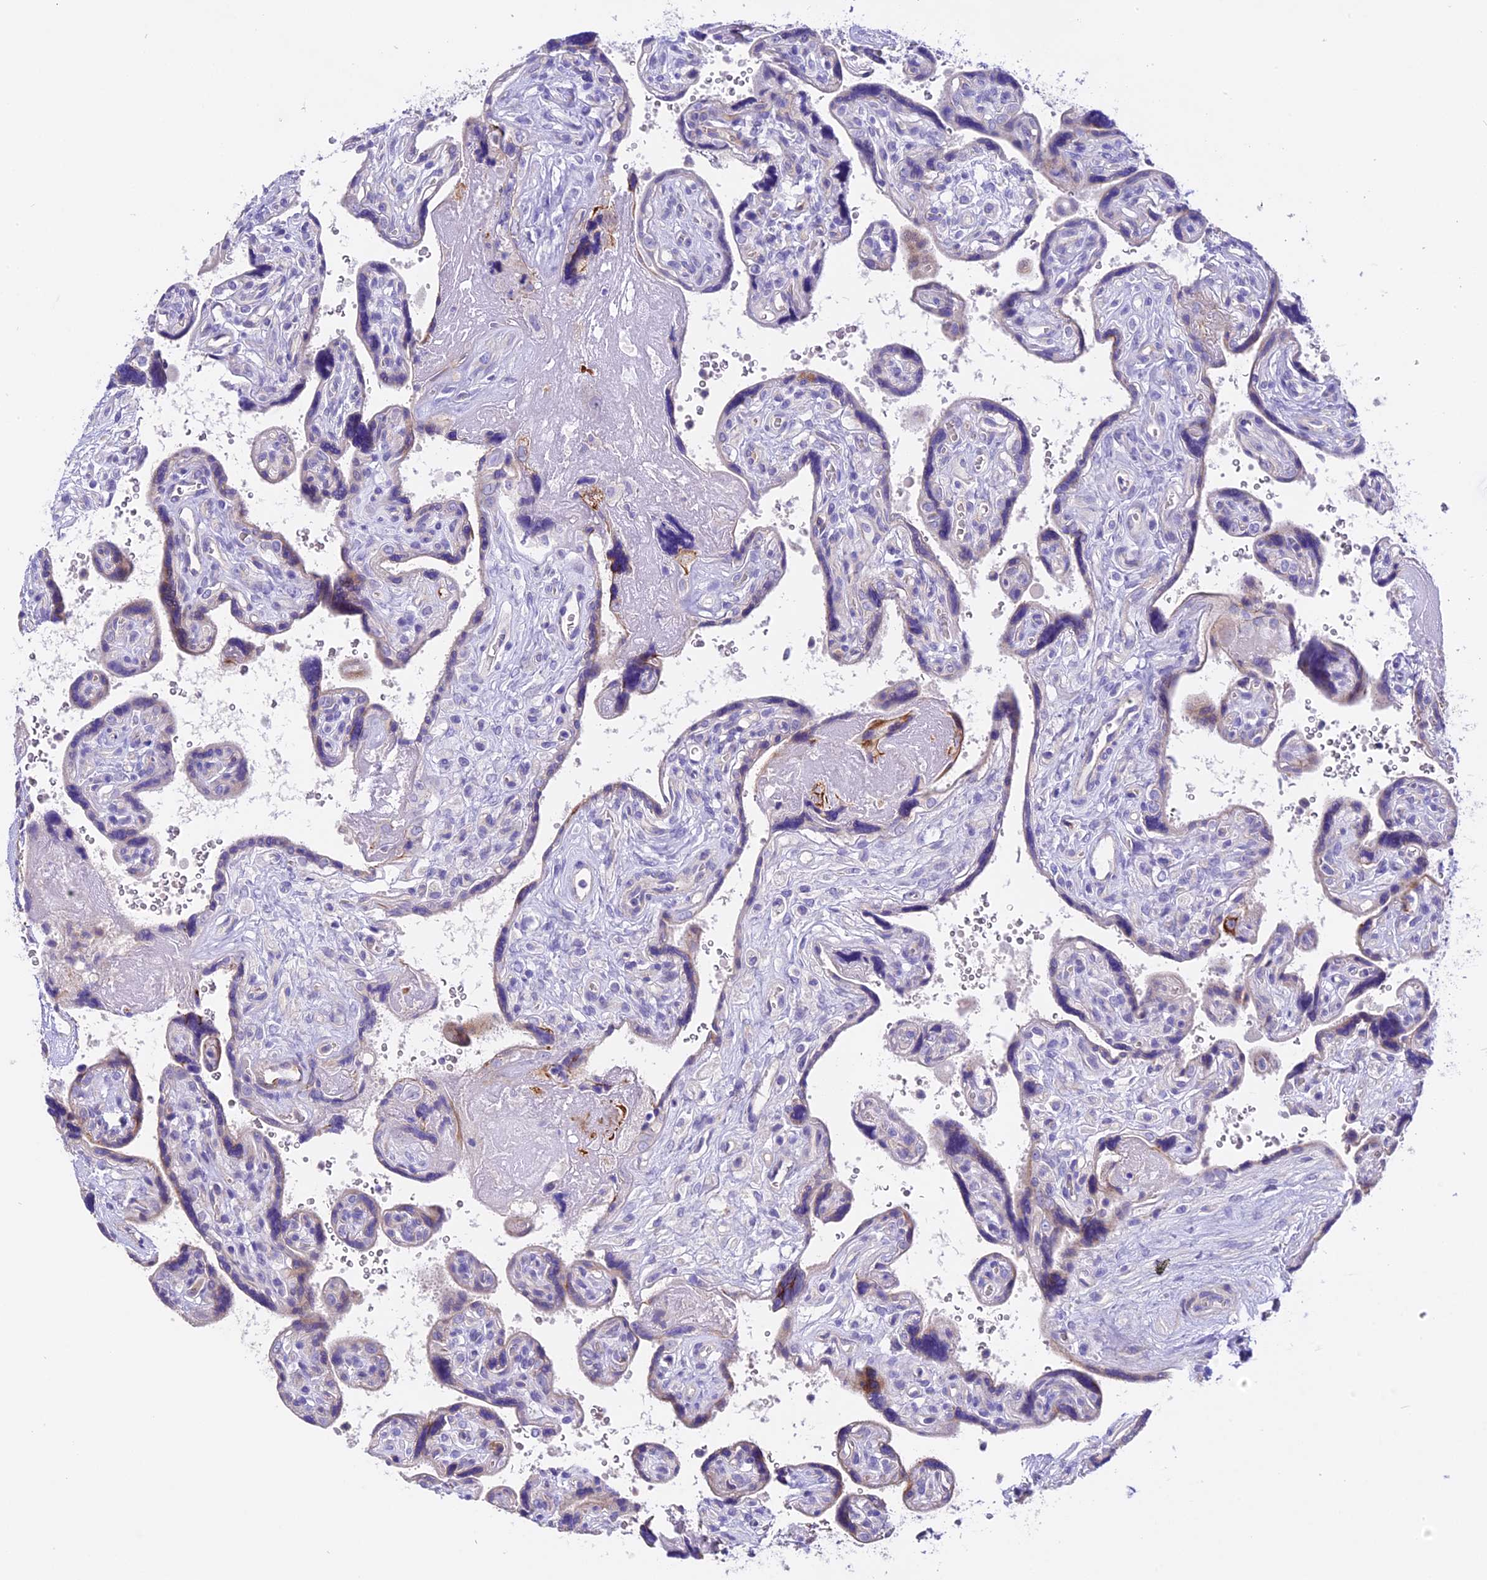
{"staining": {"intensity": "moderate", "quantity": "<25%", "location": "cytoplasmic/membranous"}, "tissue": "placenta", "cell_type": "Trophoblastic cells", "image_type": "normal", "snomed": [{"axis": "morphology", "description": "Normal tissue, NOS"}, {"axis": "topography", "description": "Placenta"}], "caption": "Normal placenta was stained to show a protein in brown. There is low levels of moderate cytoplasmic/membranous staining in approximately <25% of trophoblastic cells. Nuclei are stained in blue.", "gene": "NOD2", "patient": {"sex": "female", "age": 39}}